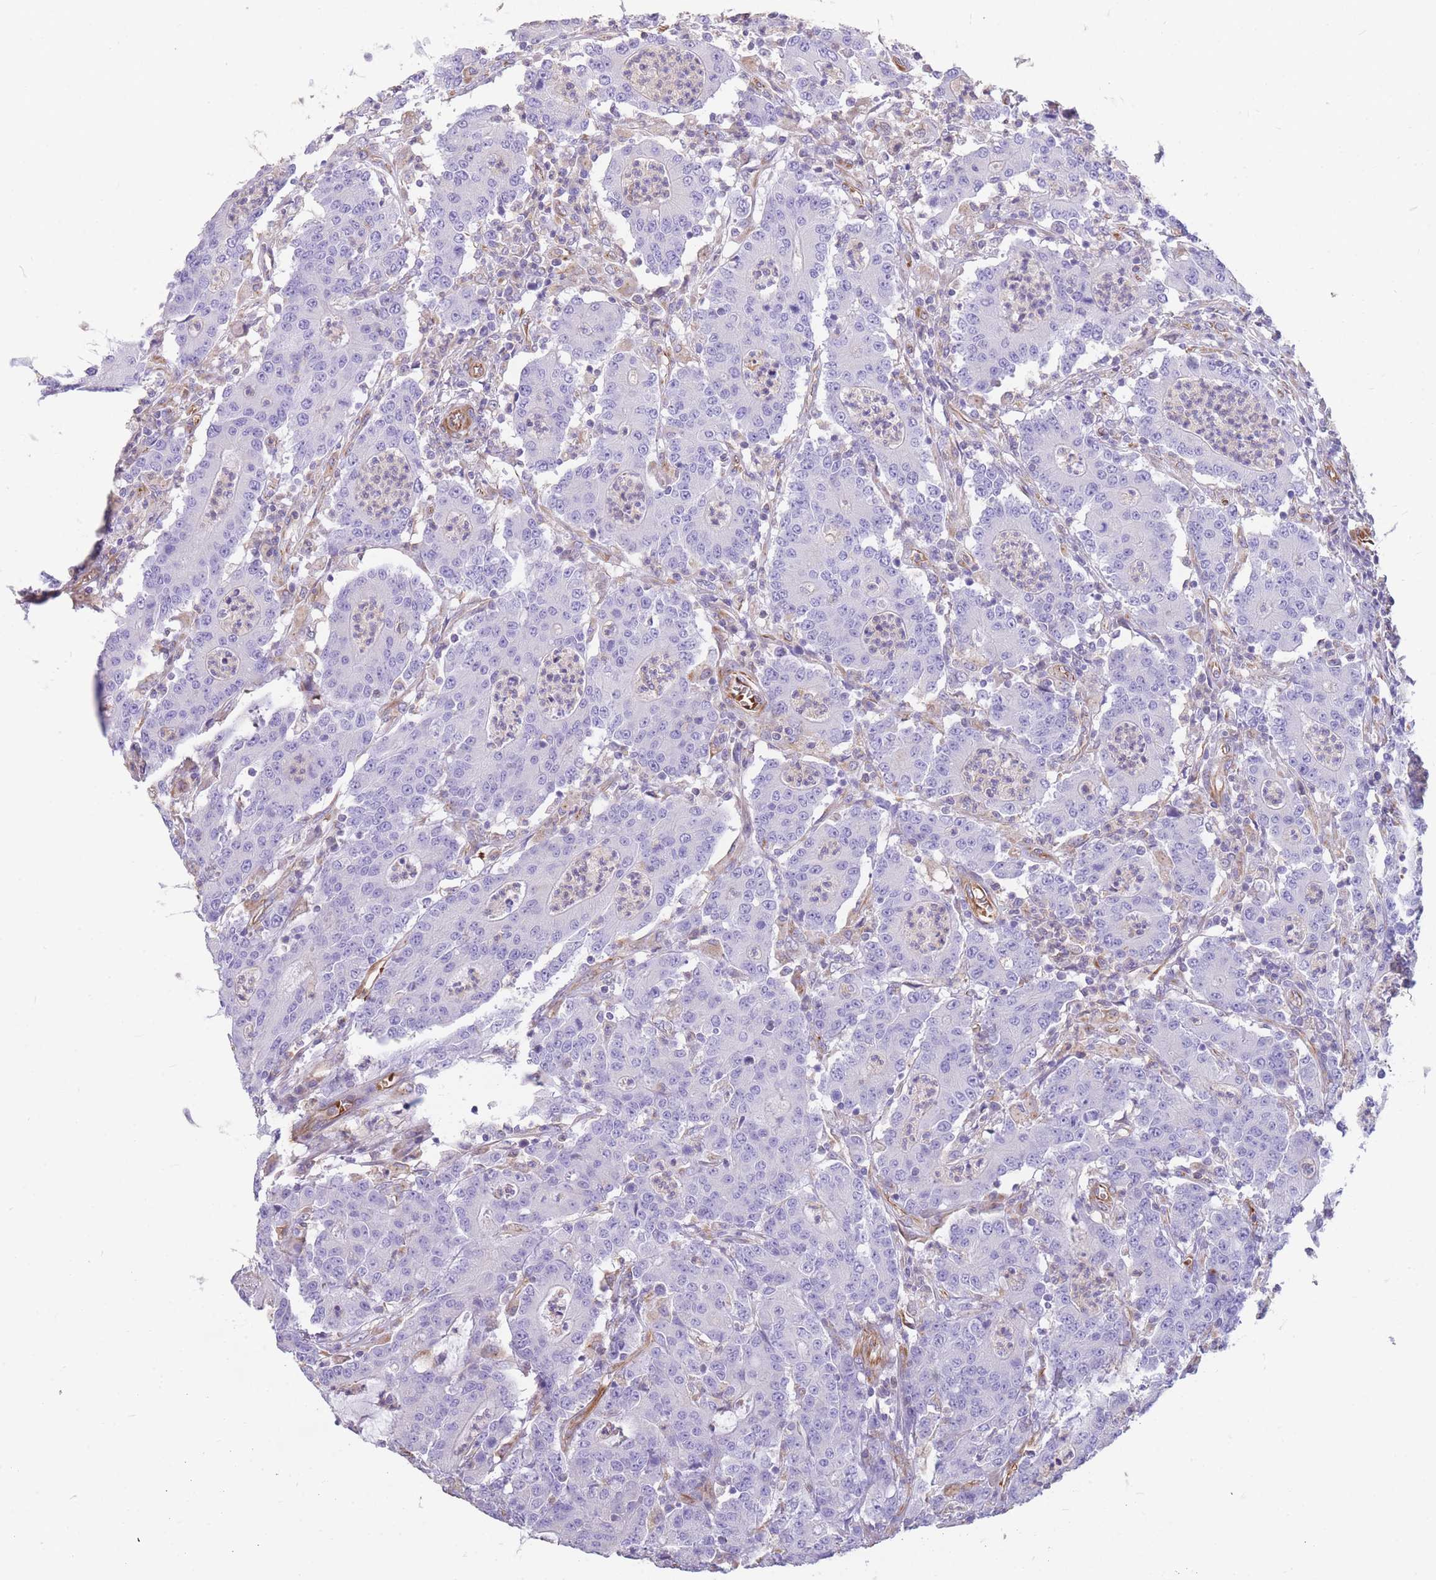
{"staining": {"intensity": "negative", "quantity": "none", "location": "none"}, "tissue": "colorectal cancer", "cell_type": "Tumor cells", "image_type": "cancer", "snomed": [{"axis": "morphology", "description": "Adenocarcinoma, NOS"}, {"axis": "topography", "description": "Colon"}], "caption": "Protein analysis of colorectal adenocarcinoma demonstrates no significant expression in tumor cells. (Stains: DAB immunohistochemistry (IHC) with hematoxylin counter stain, Microscopy: brightfield microscopy at high magnification).", "gene": "ANKRD53", "patient": {"sex": "male", "age": 83}}